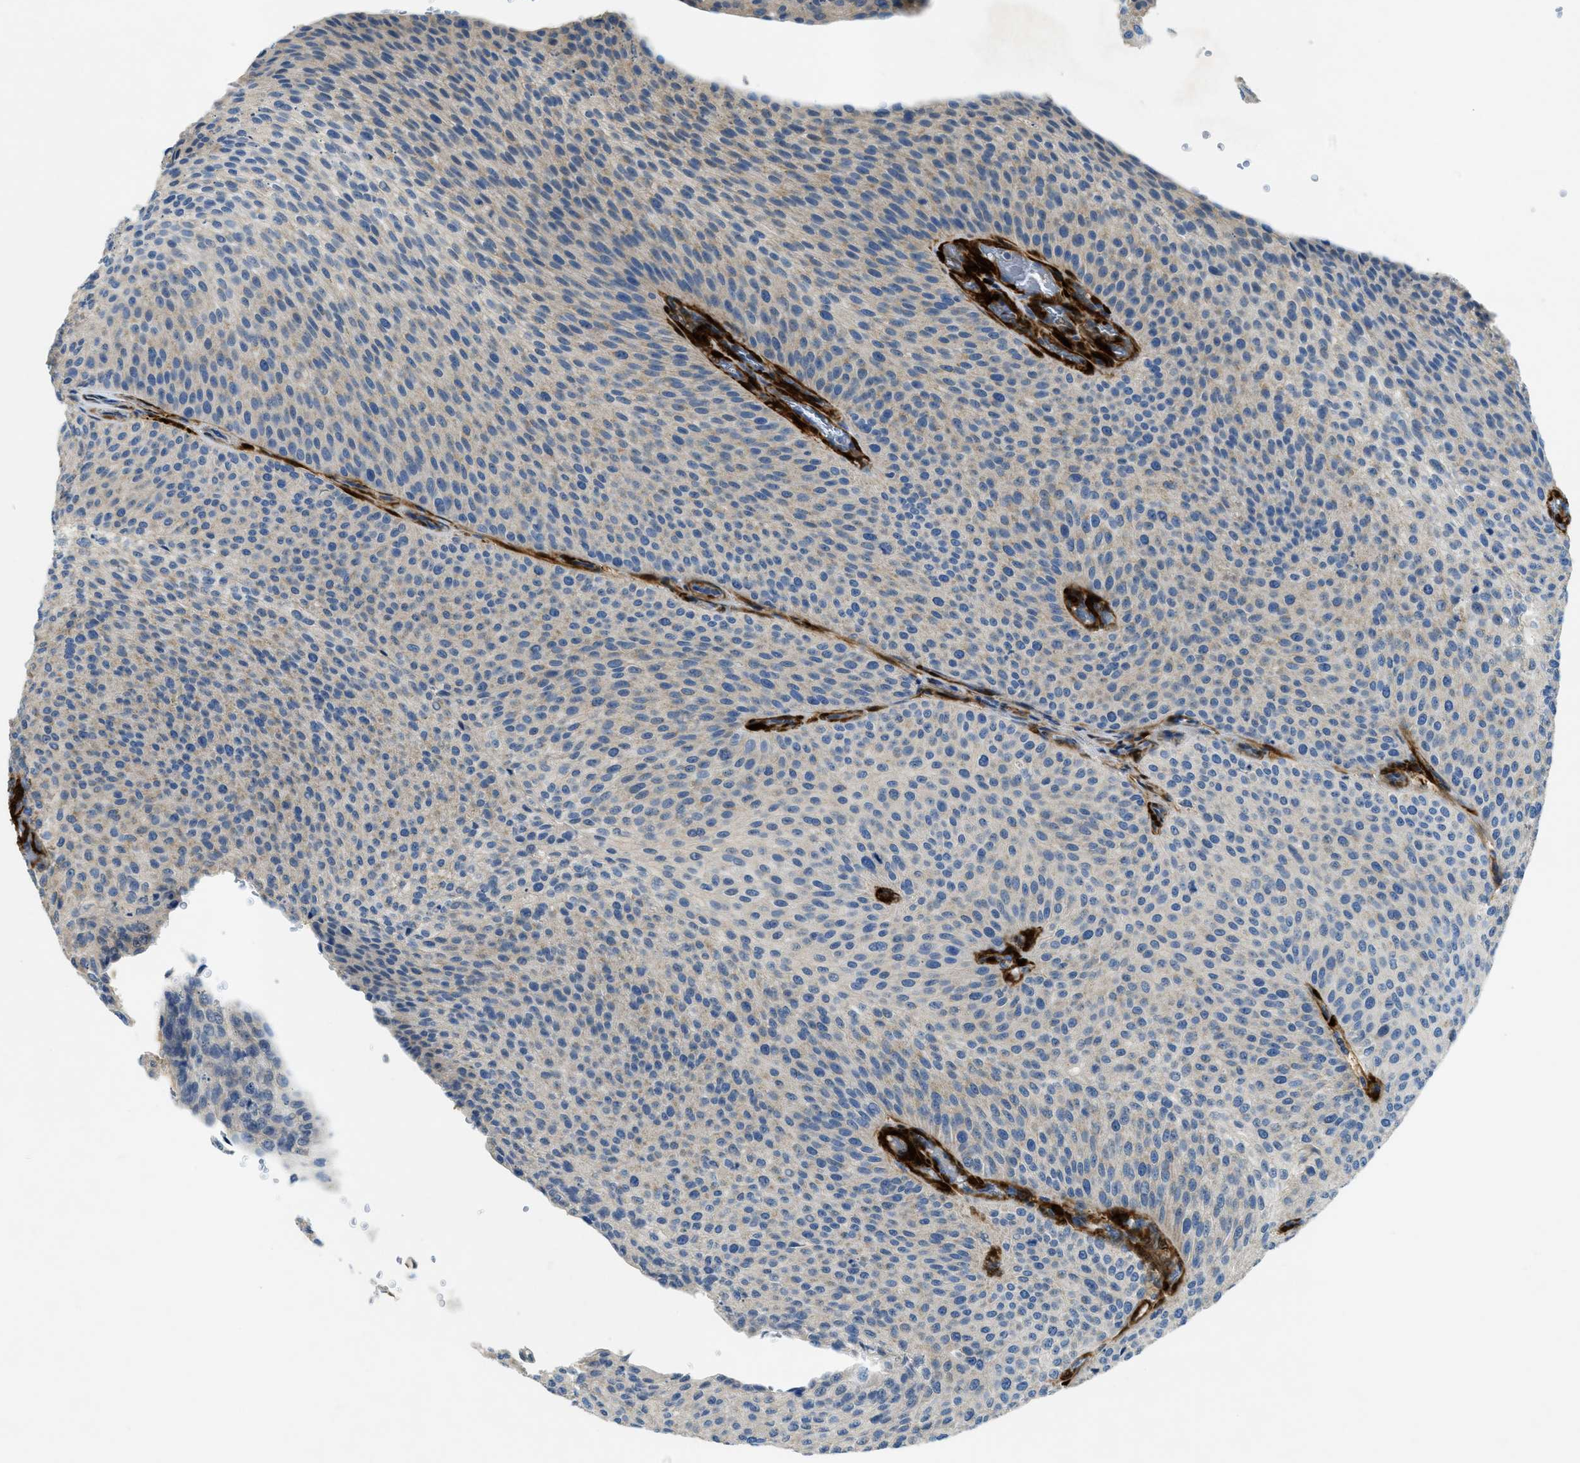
{"staining": {"intensity": "weak", "quantity": "<25%", "location": "cytoplasmic/membranous"}, "tissue": "urothelial cancer", "cell_type": "Tumor cells", "image_type": "cancer", "snomed": [{"axis": "morphology", "description": "Urothelial carcinoma, Low grade"}, {"axis": "topography", "description": "Smooth muscle"}, {"axis": "topography", "description": "Urinary bladder"}], "caption": "The micrograph demonstrates no significant staining in tumor cells of low-grade urothelial carcinoma.", "gene": "CYGB", "patient": {"sex": "male", "age": 60}}